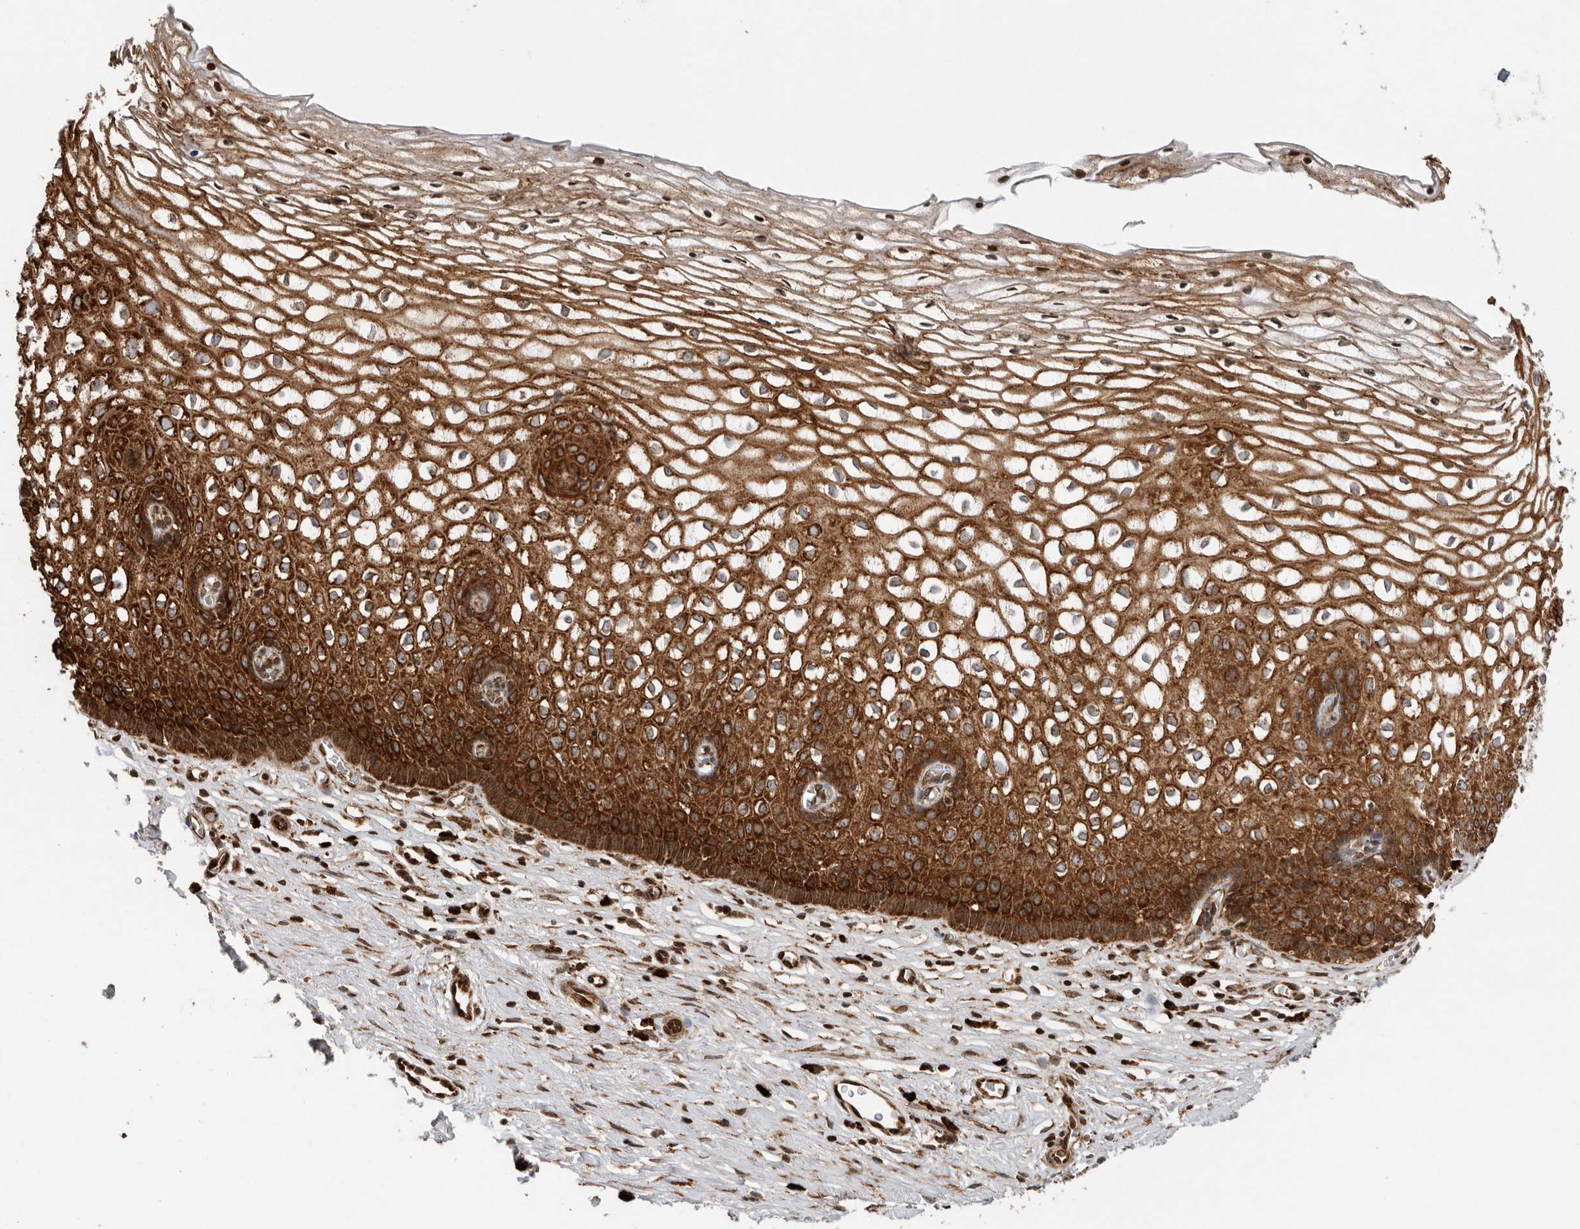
{"staining": {"intensity": "moderate", "quantity": ">75%", "location": "cytoplasmic/membranous"}, "tissue": "cervix", "cell_type": "Glandular cells", "image_type": "normal", "snomed": [{"axis": "morphology", "description": "Normal tissue, NOS"}, {"axis": "topography", "description": "Cervix"}], "caption": "Moderate cytoplasmic/membranous expression for a protein is identified in about >75% of glandular cells of benign cervix using immunohistochemistry (IHC).", "gene": "FZD3", "patient": {"sex": "female", "age": 27}}